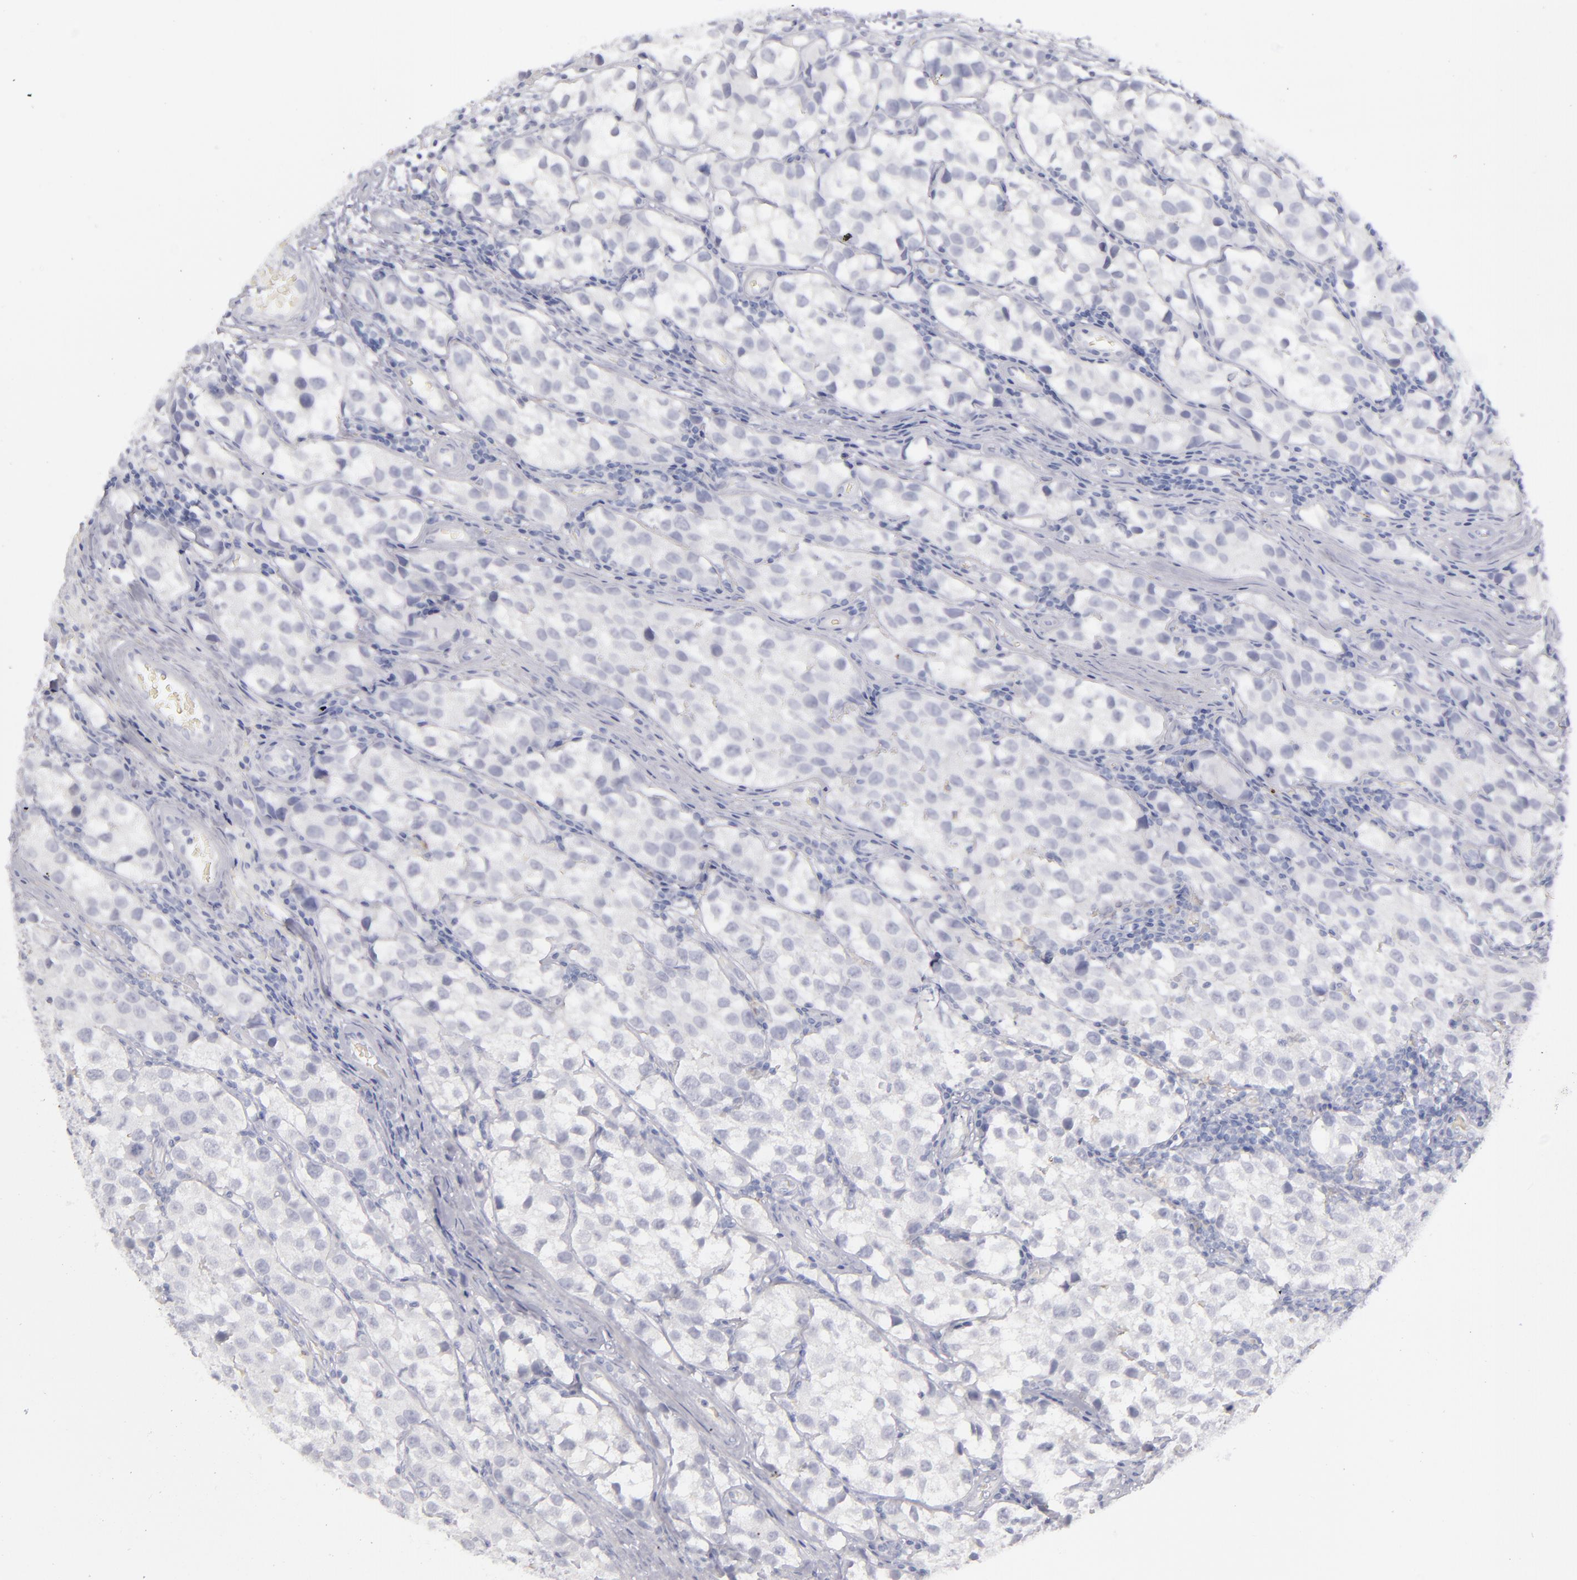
{"staining": {"intensity": "negative", "quantity": "none", "location": "none"}, "tissue": "testis cancer", "cell_type": "Tumor cells", "image_type": "cancer", "snomed": [{"axis": "morphology", "description": "Seminoma, NOS"}, {"axis": "topography", "description": "Testis"}], "caption": "DAB (3,3'-diaminobenzidine) immunohistochemical staining of testis cancer reveals no significant positivity in tumor cells. The staining is performed using DAB brown chromogen with nuclei counter-stained in using hematoxylin.", "gene": "ANPEP", "patient": {"sex": "male", "age": 39}}